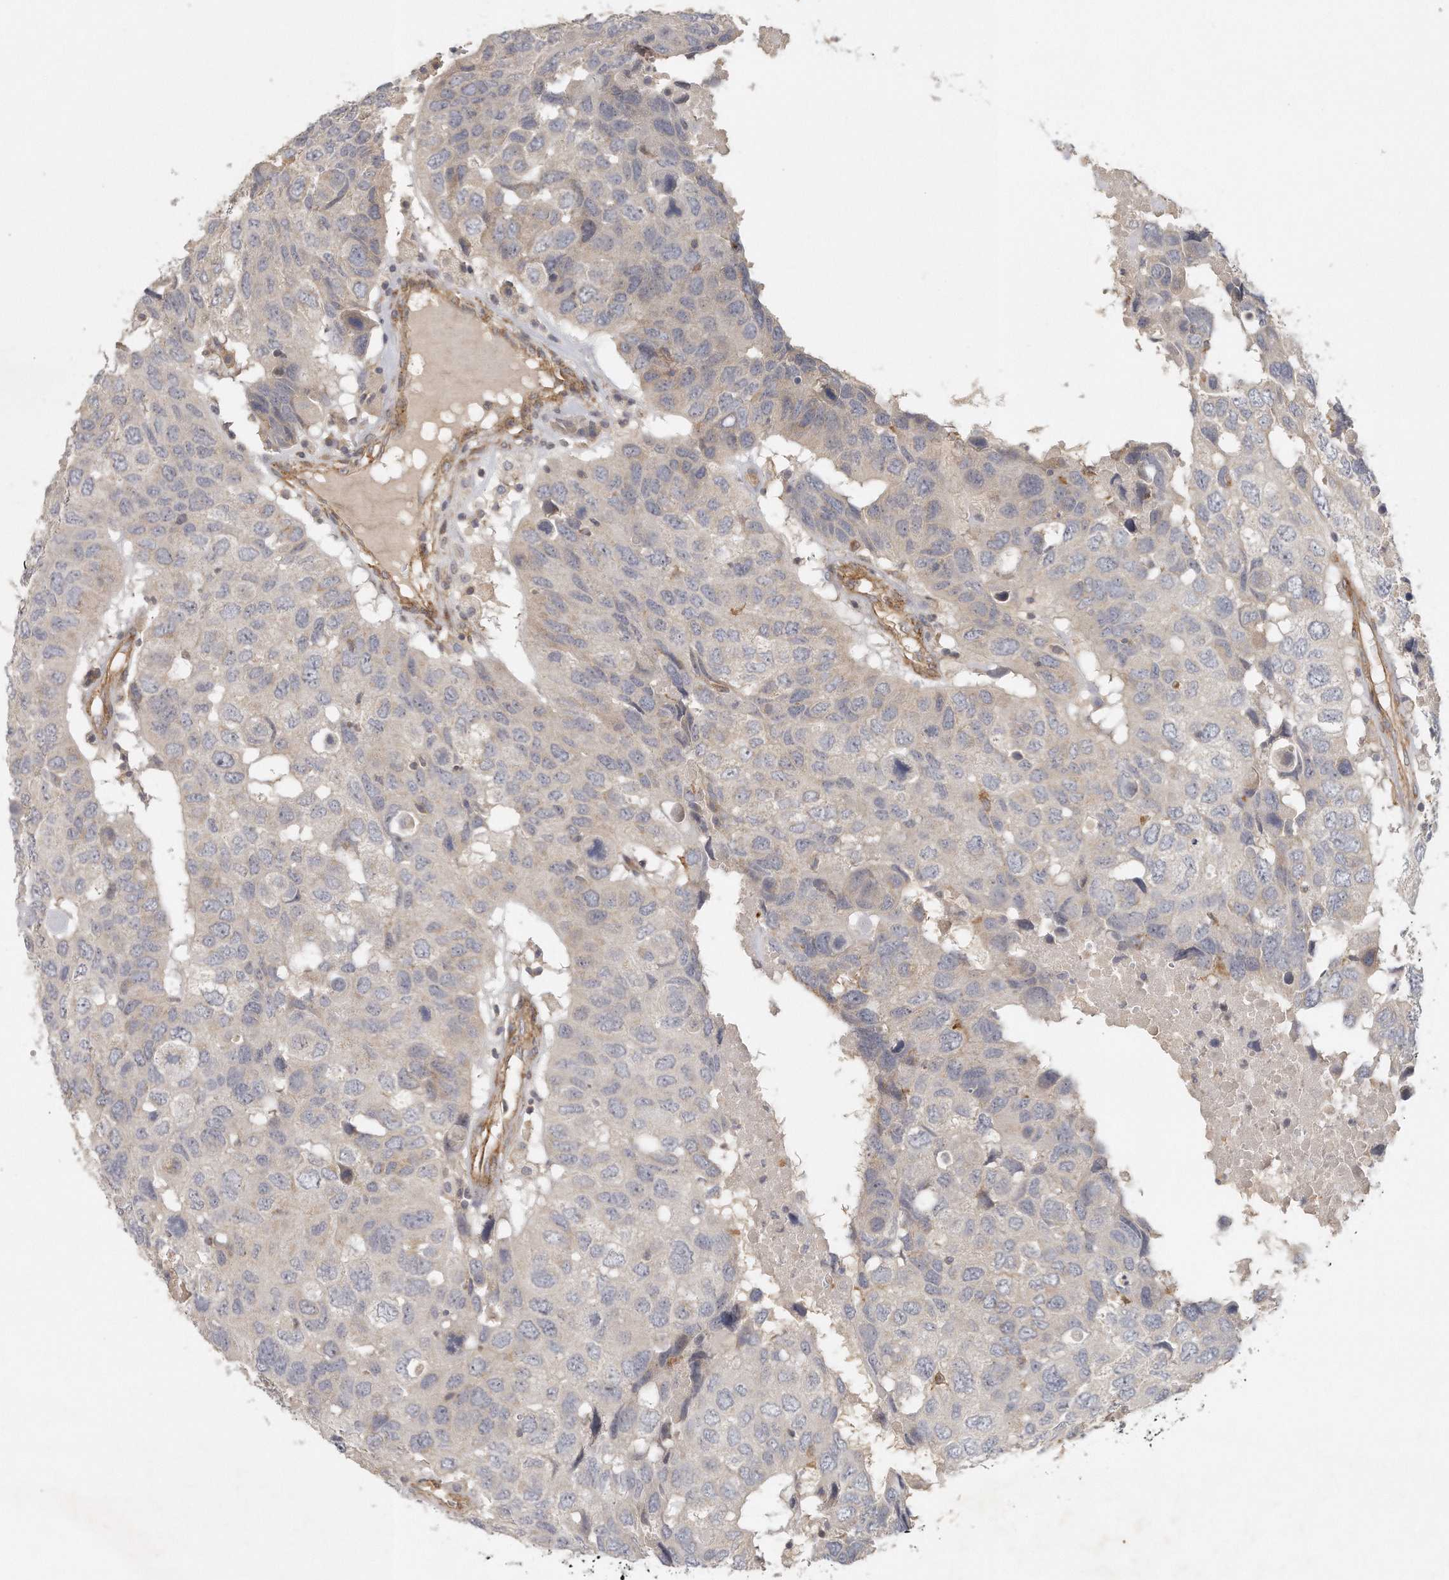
{"staining": {"intensity": "weak", "quantity": "<25%", "location": "cytoplasmic/membranous"}, "tissue": "head and neck cancer", "cell_type": "Tumor cells", "image_type": "cancer", "snomed": [{"axis": "morphology", "description": "Squamous cell carcinoma, NOS"}, {"axis": "topography", "description": "Head-Neck"}], "caption": "The photomicrograph exhibits no significant staining in tumor cells of squamous cell carcinoma (head and neck).", "gene": "MTERF4", "patient": {"sex": "male", "age": 66}}